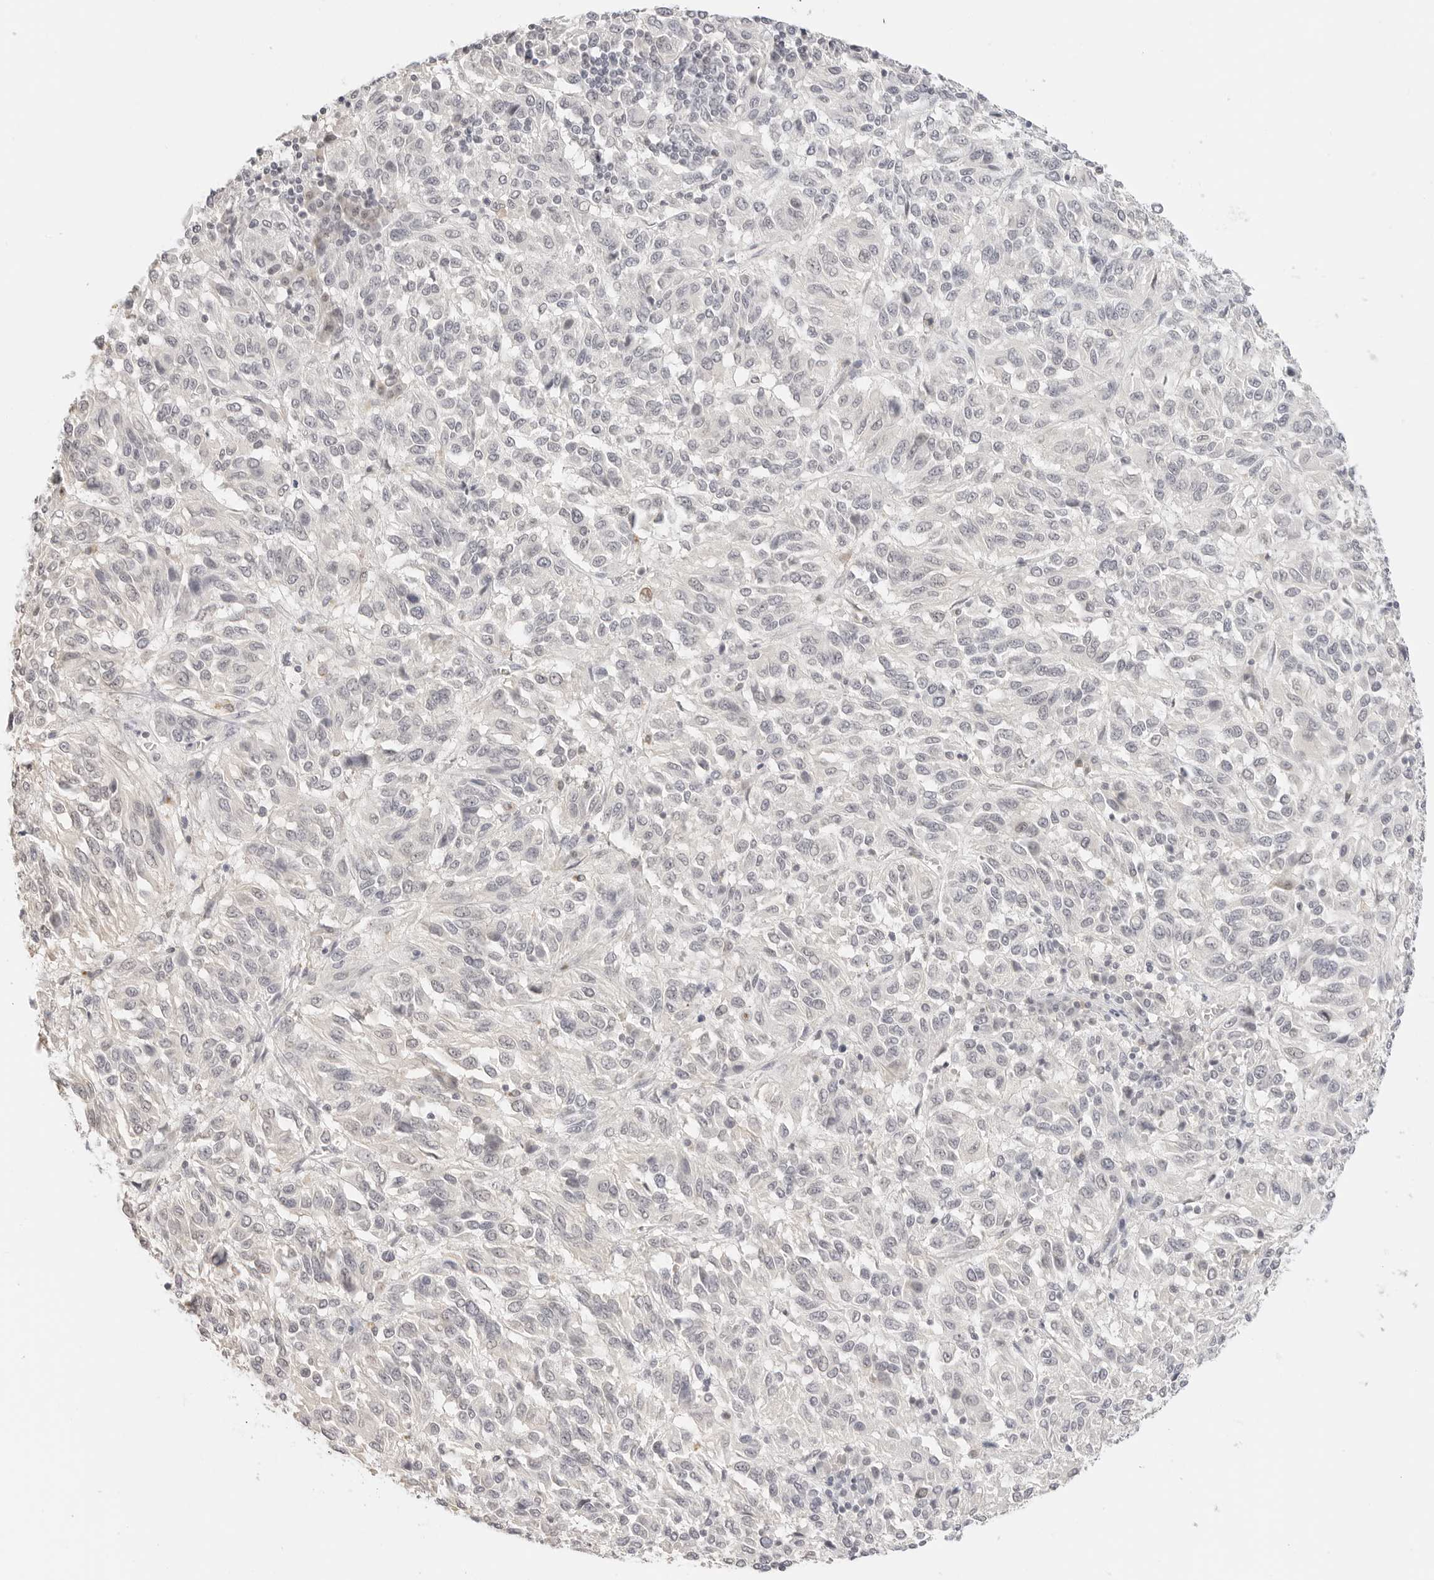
{"staining": {"intensity": "negative", "quantity": "none", "location": "none"}, "tissue": "melanoma", "cell_type": "Tumor cells", "image_type": "cancer", "snomed": [{"axis": "morphology", "description": "Malignant melanoma, Metastatic site"}, {"axis": "topography", "description": "Lung"}], "caption": "A high-resolution micrograph shows immunohistochemistry (IHC) staining of malignant melanoma (metastatic site), which shows no significant expression in tumor cells.", "gene": "PCDH19", "patient": {"sex": "male", "age": 64}}